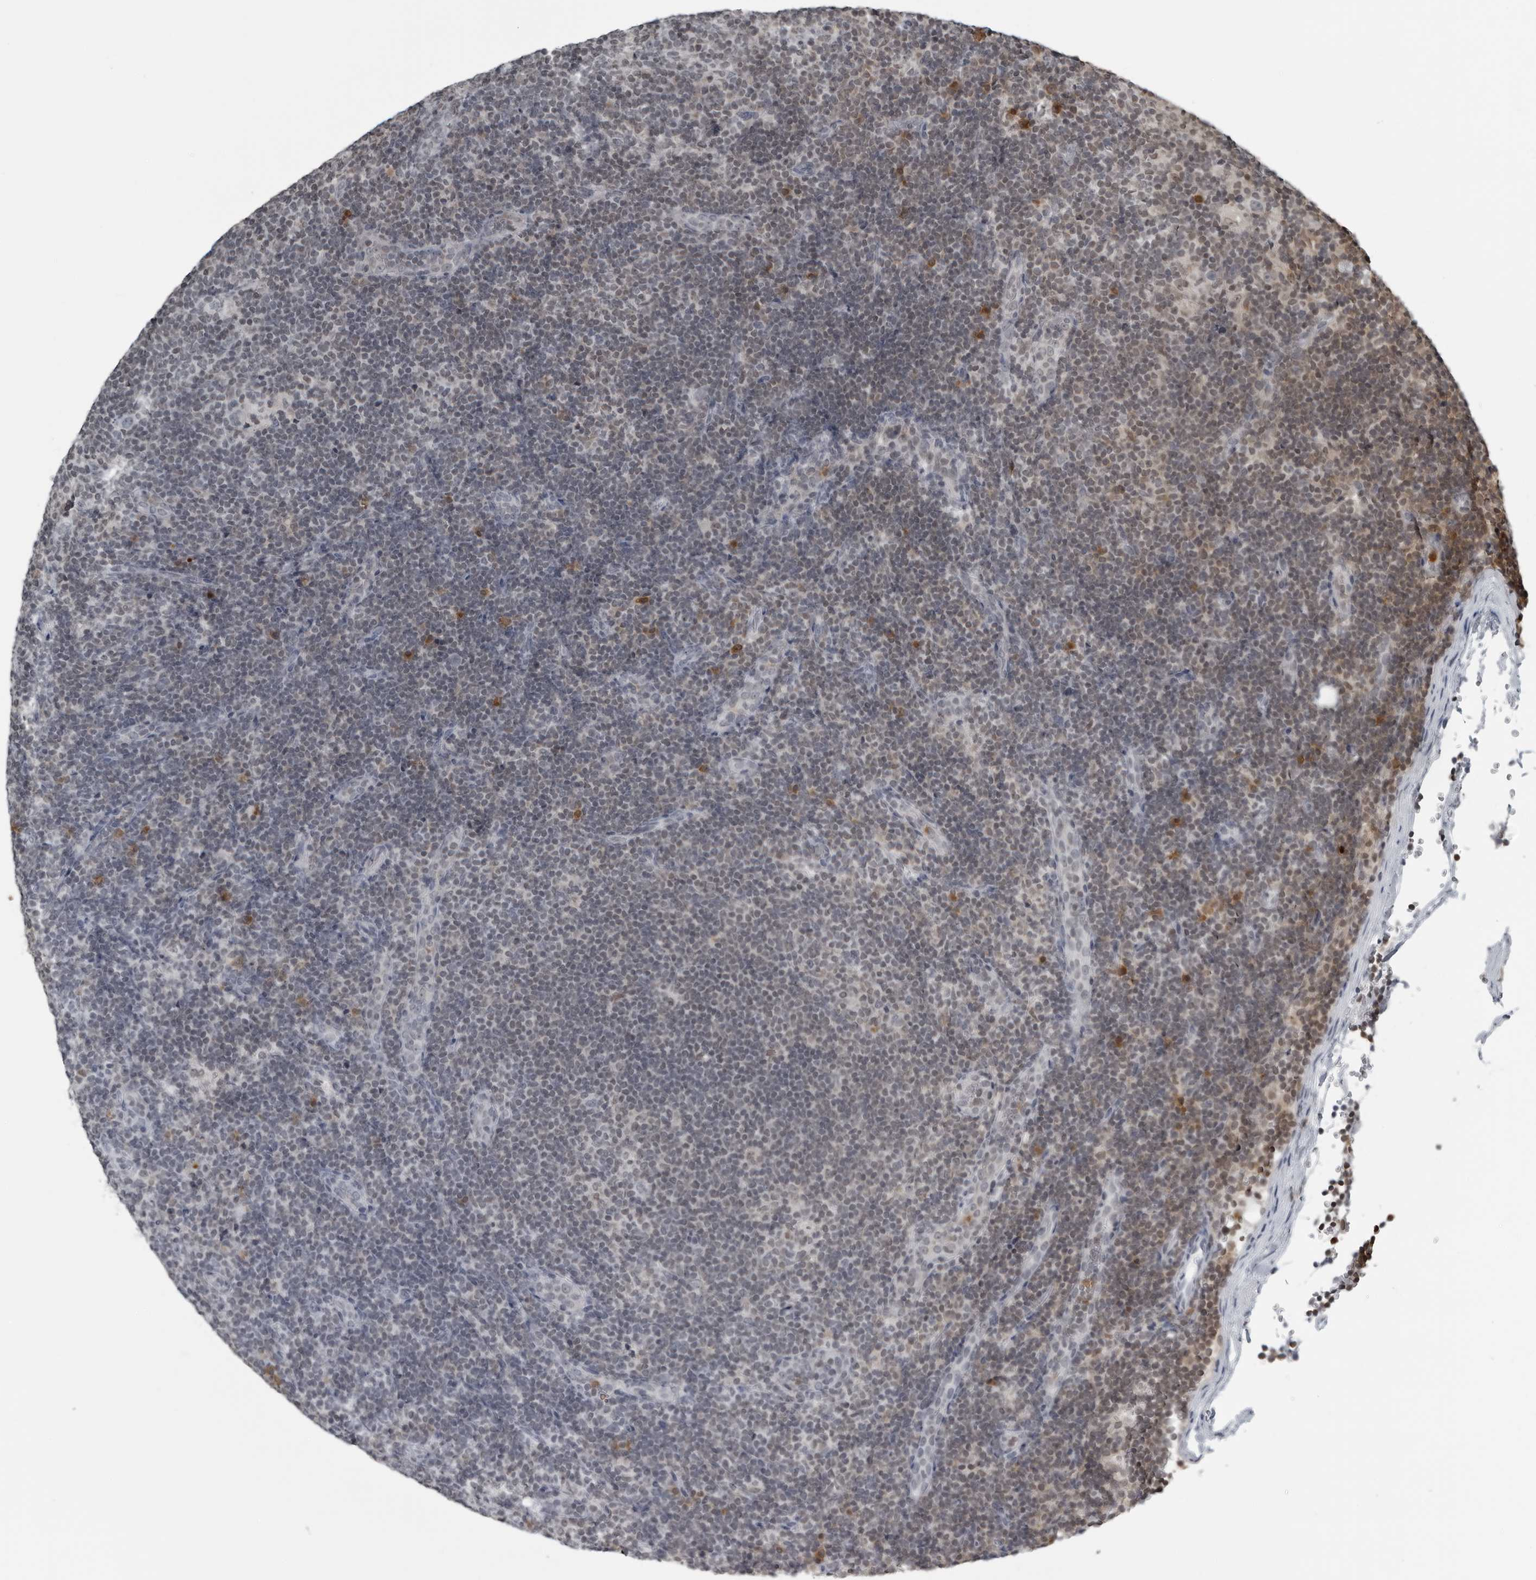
{"staining": {"intensity": "negative", "quantity": "none", "location": "none"}, "tissue": "lymphoma", "cell_type": "Tumor cells", "image_type": "cancer", "snomed": [{"axis": "morphology", "description": "Hodgkin's disease, NOS"}, {"axis": "topography", "description": "Lymph node"}], "caption": "The image shows no staining of tumor cells in lymphoma. (Immunohistochemistry, brightfield microscopy, high magnification).", "gene": "RTCA", "patient": {"sex": "female", "age": 57}}